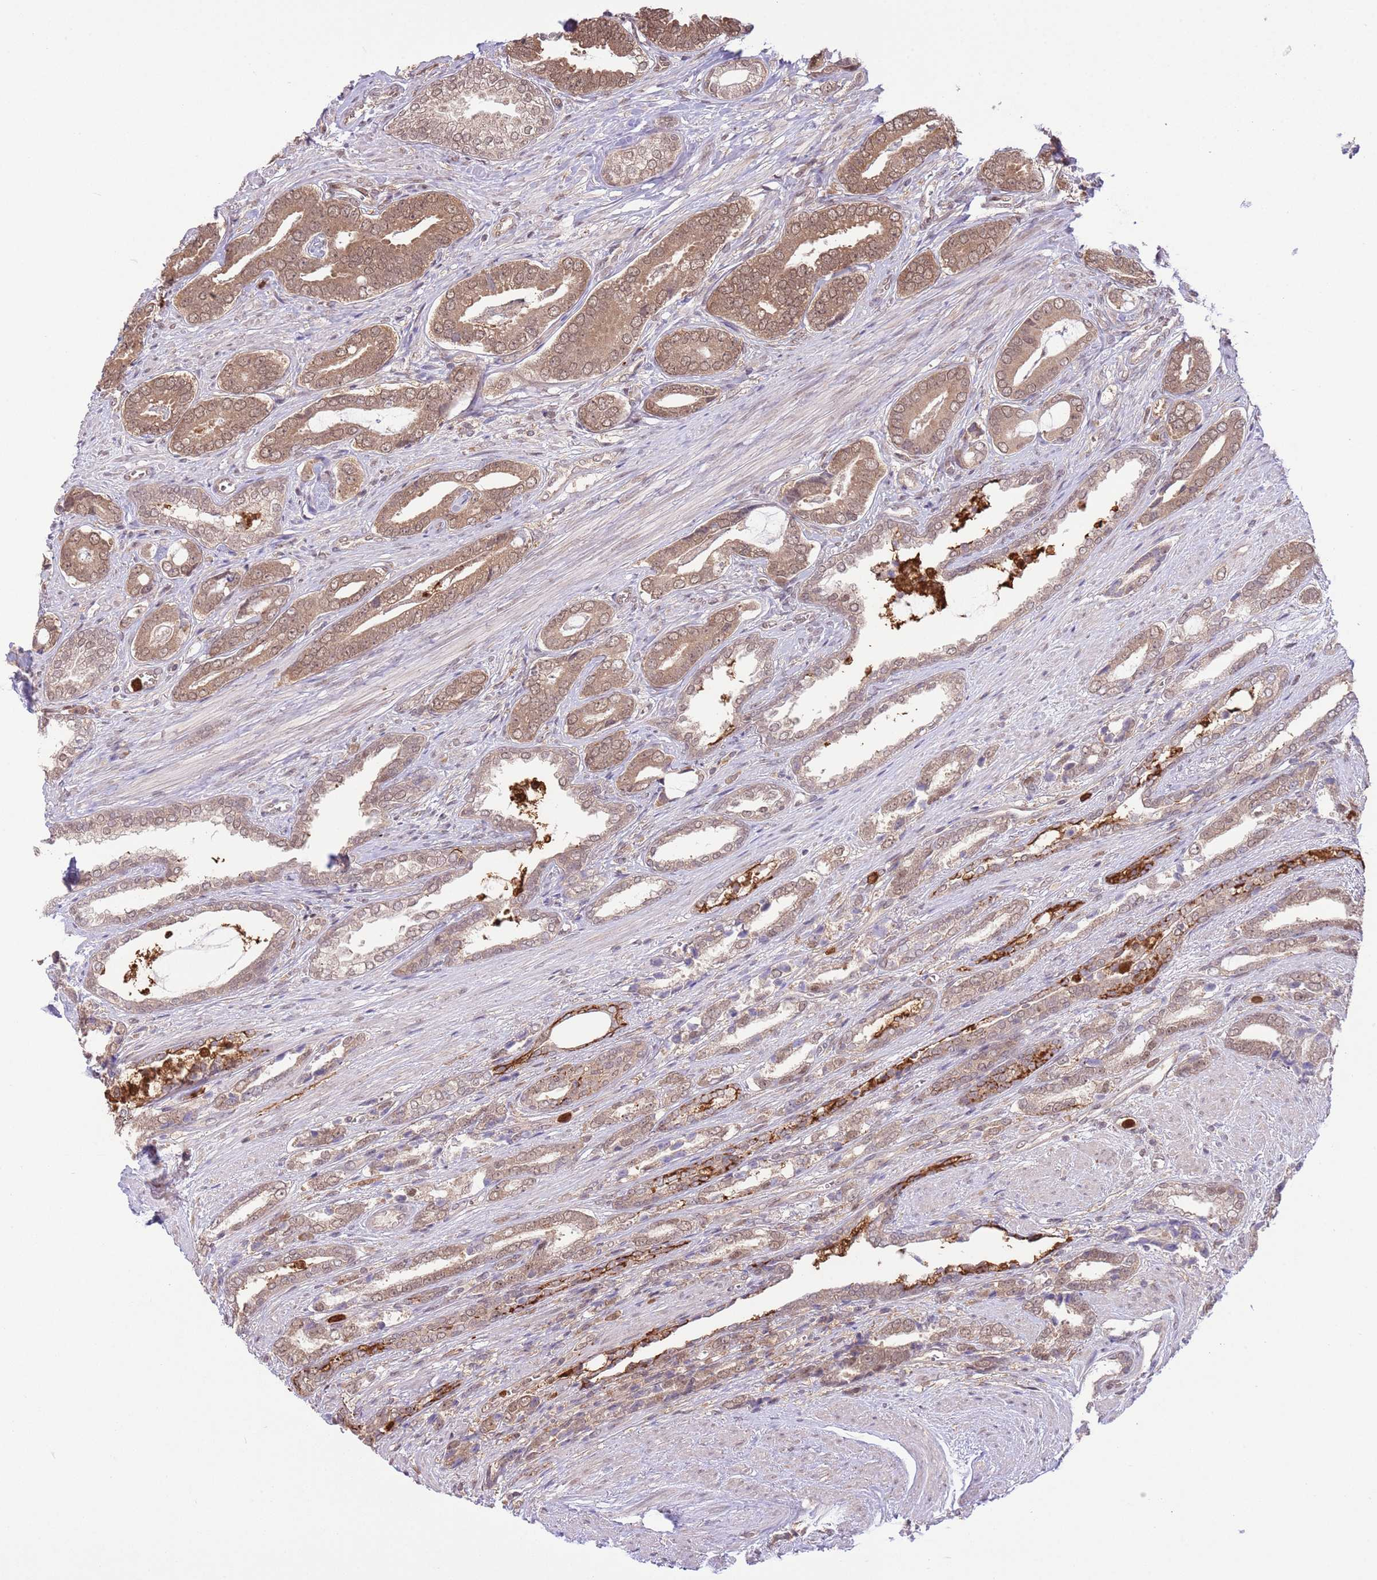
{"staining": {"intensity": "moderate", "quantity": ">75%", "location": "cytoplasmic/membranous,nuclear"}, "tissue": "prostate cancer", "cell_type": "Tumor cells", "image_type": "cancer", "snomed": [{"axis": "morphology", "description": "Adenocarcinoma, NOS"}, {"axis": "topography", "description": "Prostate and seminal vesicle, NOS"}], "caption": "Tumor cells display medium levels of moderate cytoplasmic/membranous and nuclear staining in about >75% of cells in prostate adenocarcinoma.", "gene": "AMIGO1", "patient": {"sex": "male", "age": 76}}